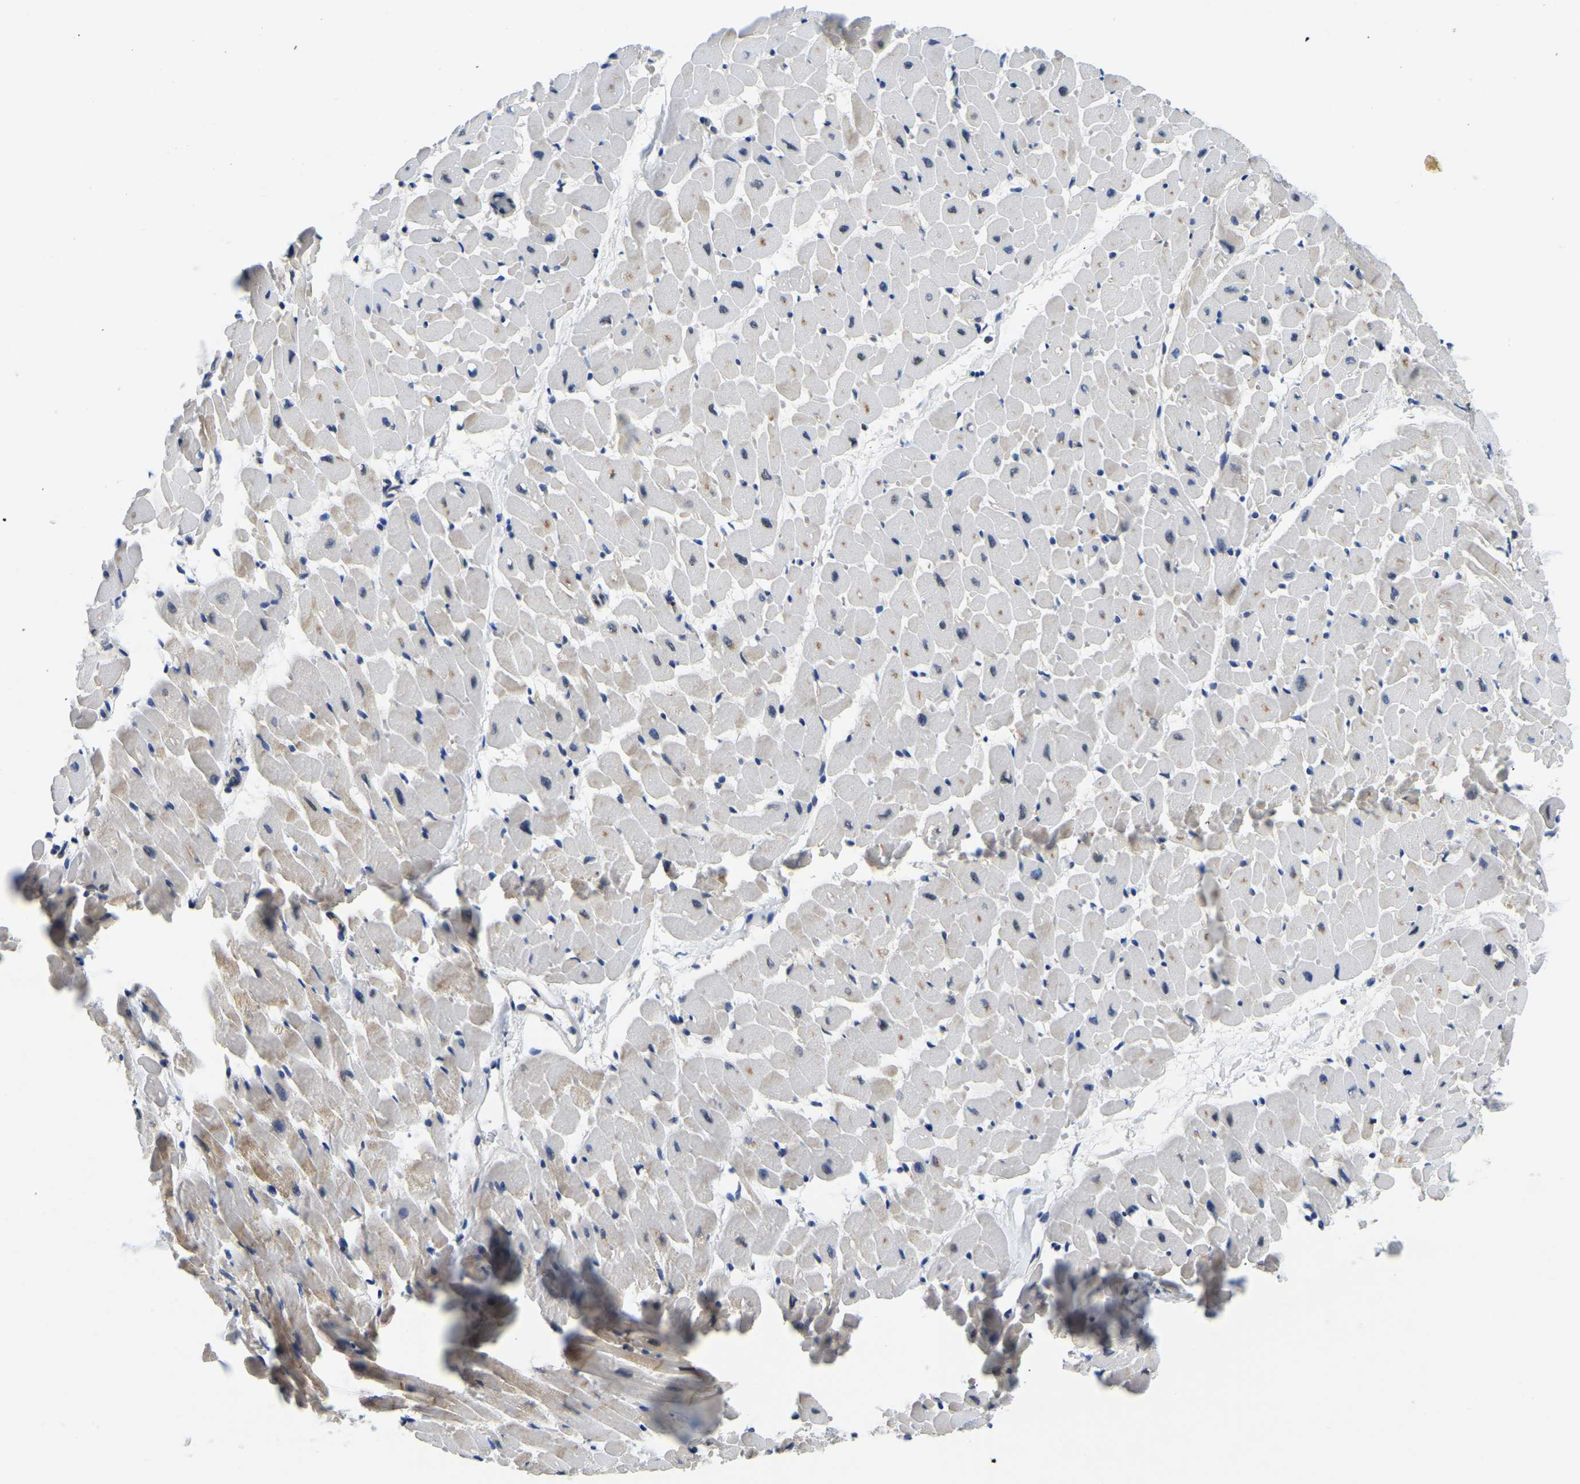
{"staining": {"intensity": "moderate", "quantity": "<25%", "location": "cytoplasmic/membranous"}, "tissue": "heart muscle", "cell_type": "Cardiomyocytes", "image_type": "normal", "snomed": [{"axis": "morphology", "description": "Normal tissue, NOS"}, {"axis": "topography", "description": "Heart"}], "caption": "Unremarkable heart muscle reveals moderate cytoplasmic/membranous positivity in approximately <25% of cardiomyocytes (DAB = brown stain, brightfield microscopy at high magnification)..", "gene": "POLDIP3", "patient": {"sex": "male", "age": 45}}